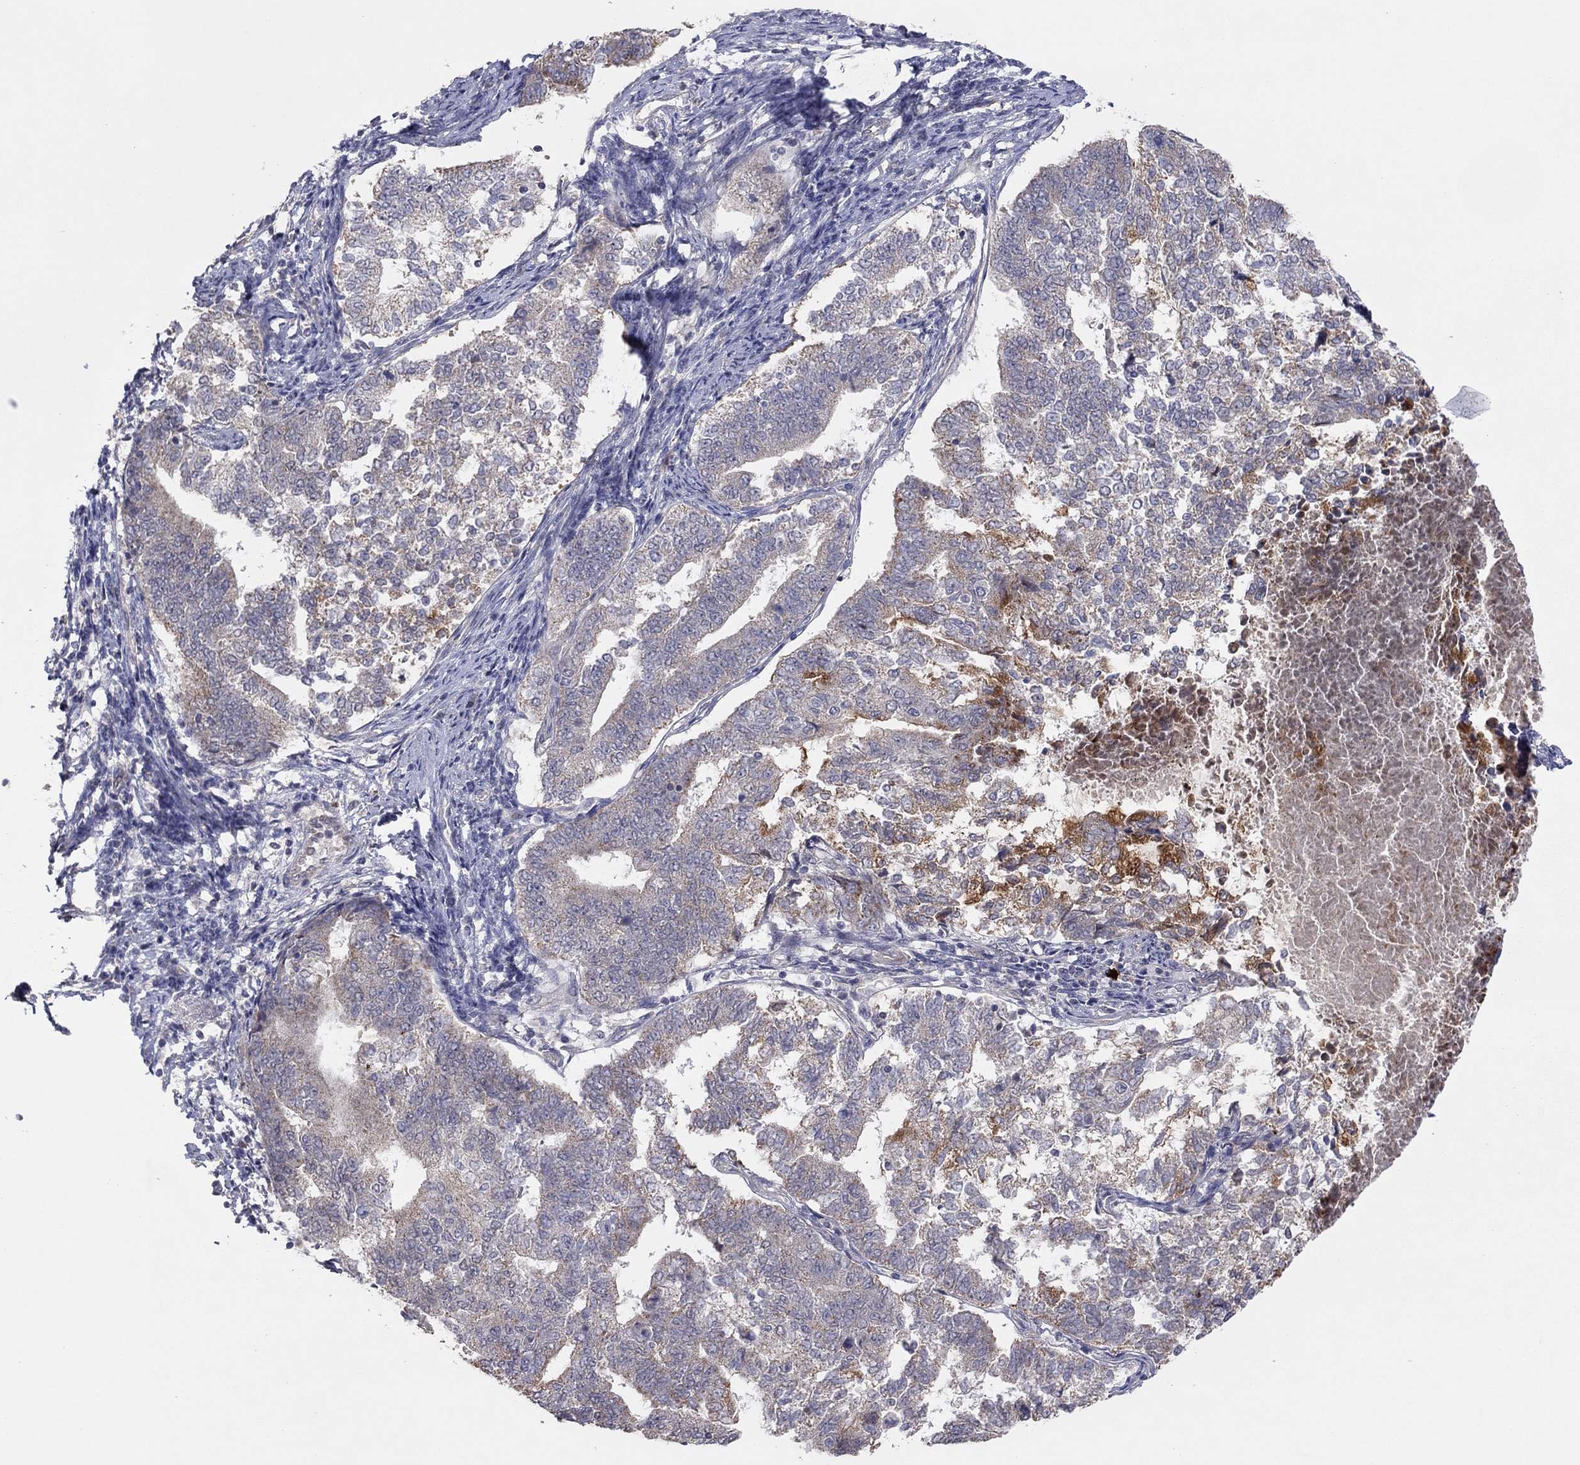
{"staining": {"intensity": "negative", "quantity": "none", "location": "none"}, "tissue": "endometrial cancer", "cell_type": "Tumor cells", "image_type": "cancer", "snomed": [{"axis": "morphology", "description": "Adenocarcinoma, NOS"}, {"axis": "topography", "description": "Endometrium"}], "caption": "Tumor cells are negative for brown protein staining in endometrial cancer. (DAB (3,3'-diaminobenzidine) immunohistochemistry with hematoxylin counter stain).", "gene": "CRACDL", "patient": {"sex": "female", "age": 65}}